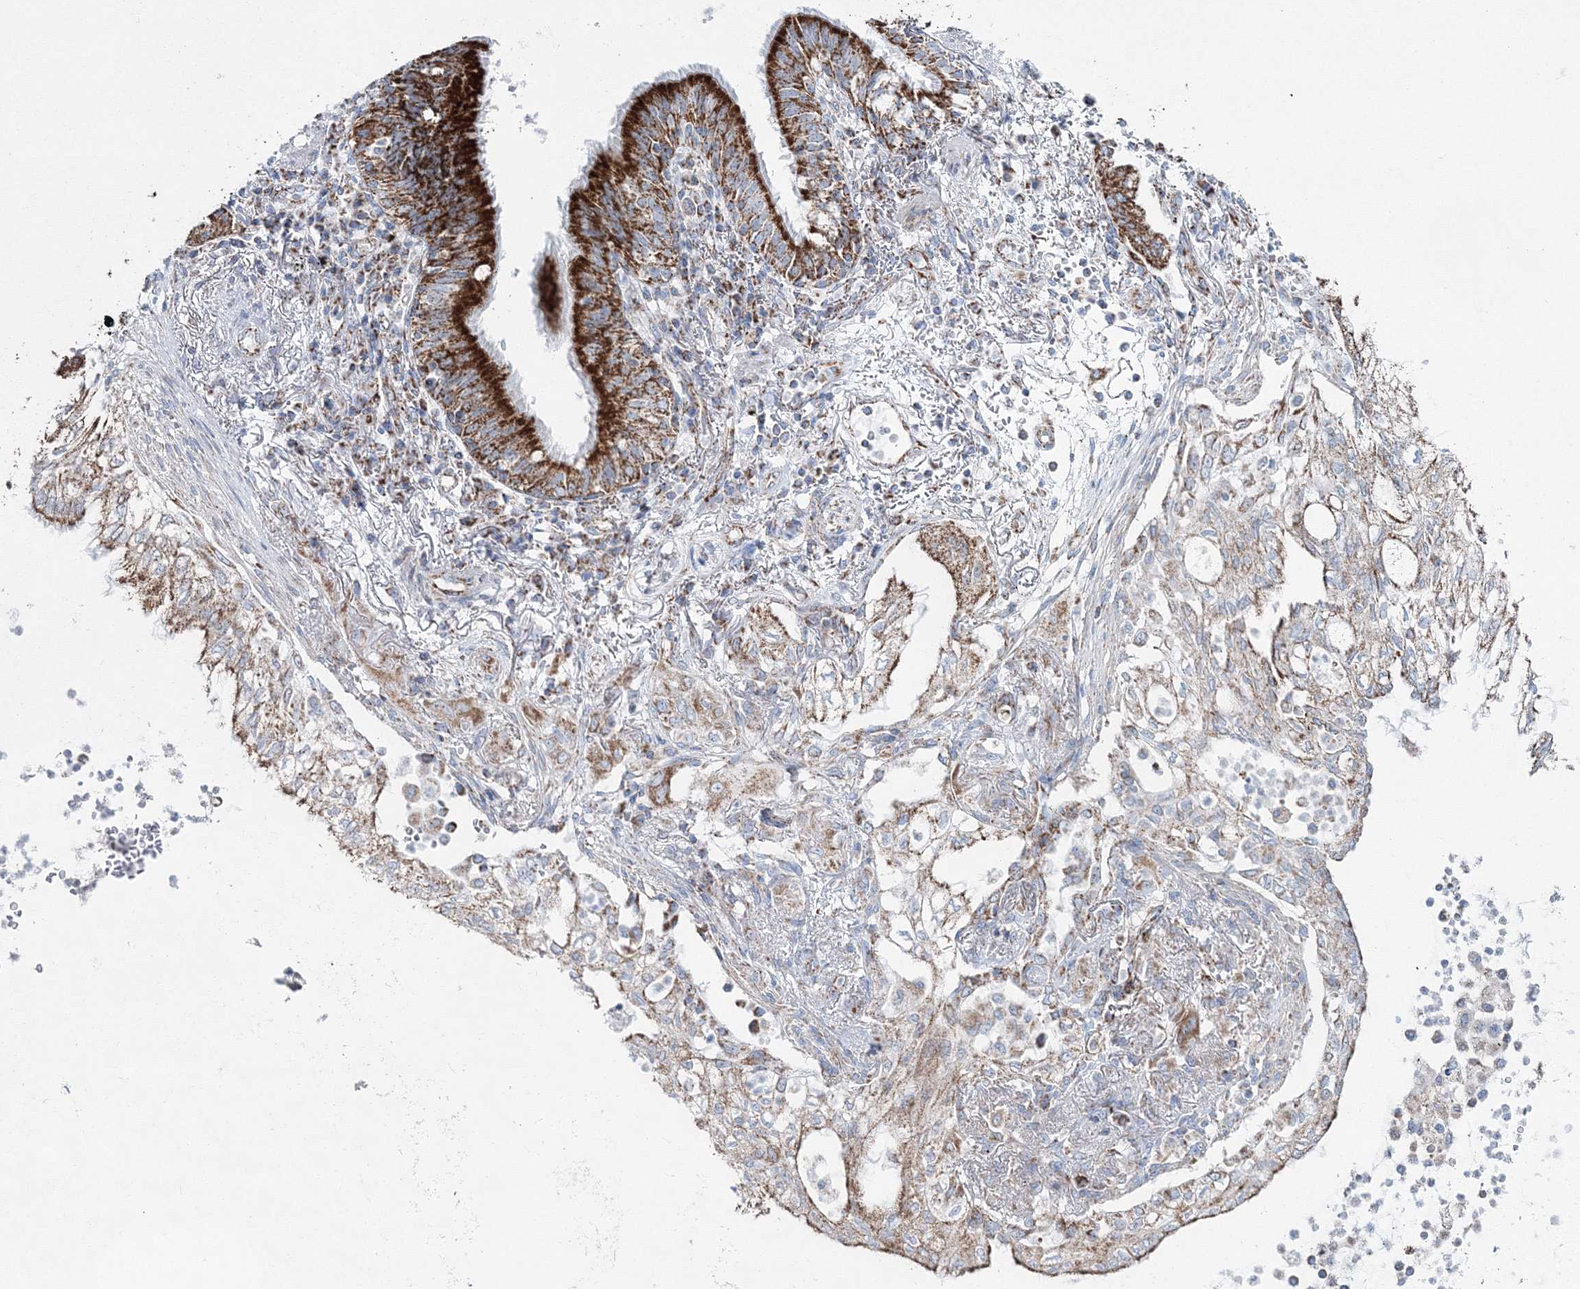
{"staining": {"intensity": "moderate", "quantity": ">75%", "location": "cytoplasmic/membranous"}, "tissue": "lung cancer", "cell_type": "Tumor cells", "image_type": "cancer", "snomed": [{"axis": "morphology", "description": "Adenocarcinoma, NOS"}, {"axis": "topography", "description": "Lung"}], "caption": "Brown immunohistochemical staining in human lung adenocarcinoma demonstrates moderate cytoplasmic/membranous expression in about >75% of tumor cells.", "gene": "HIBCH", "patient": {"sex": "female", "age": 70}}